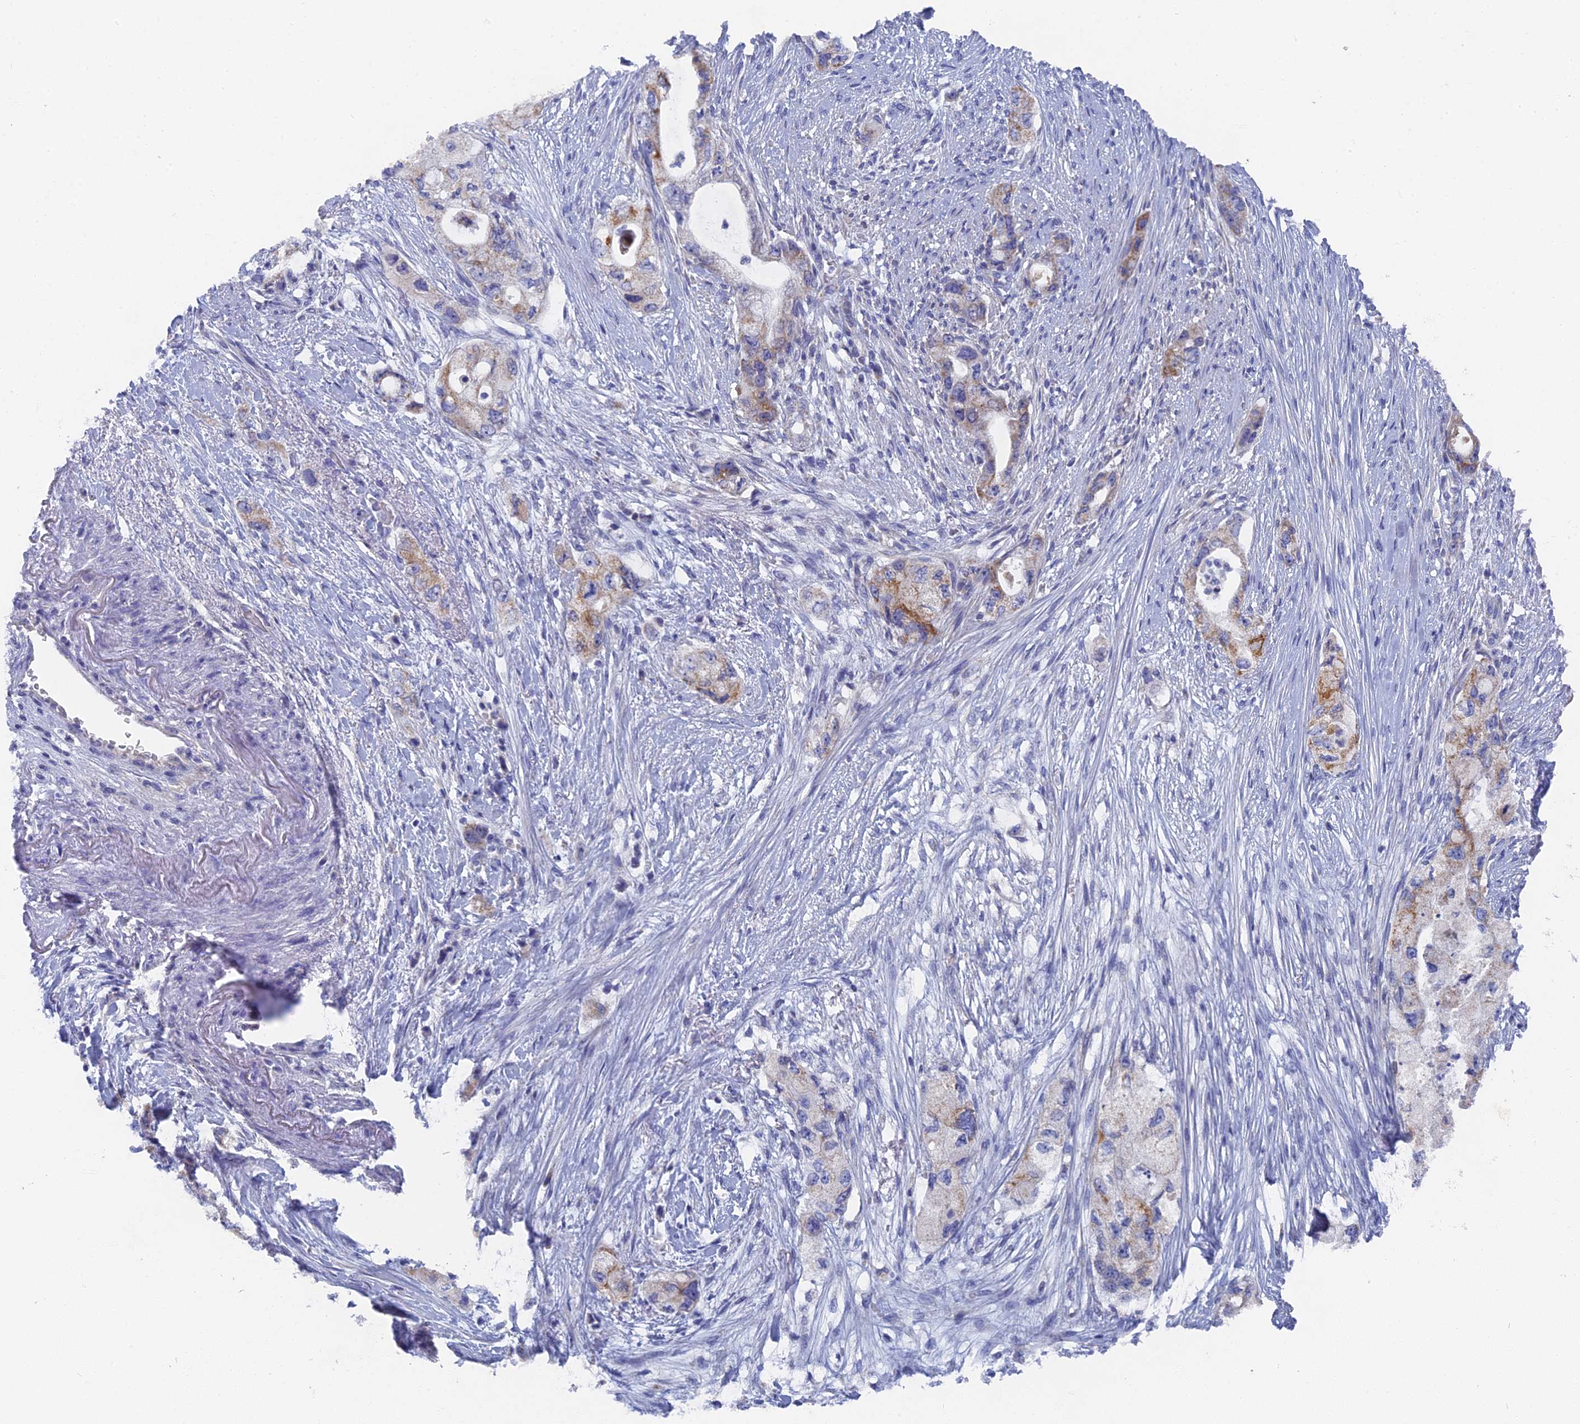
{"staining": {"intensity": "moderate", "quantity": "<25%", "location": "cytoplasmic/membranous"}, "tissue": "pancreatic cancer", "cell_type": "Tumor cells", "image_type": "cancer", "snomed": [{"axis": "morphology", "description": "Adenocarcinoma, NOS"}, {"axis": "topography", "description": "Pancreas"}], "caption": "Tumor cells exhibit low levels of moderate cytoplasmic/membranous staining in about <25% of cells in human pancreatic cancer. (Stains: DAB (3,3'-diaminobenzidine) in brown, nuclei in blue, Microscopy: brightfield microscopy at high magnification).", "gene": "HIGD1A", "patient": {"sex": "female", "age": 73}}